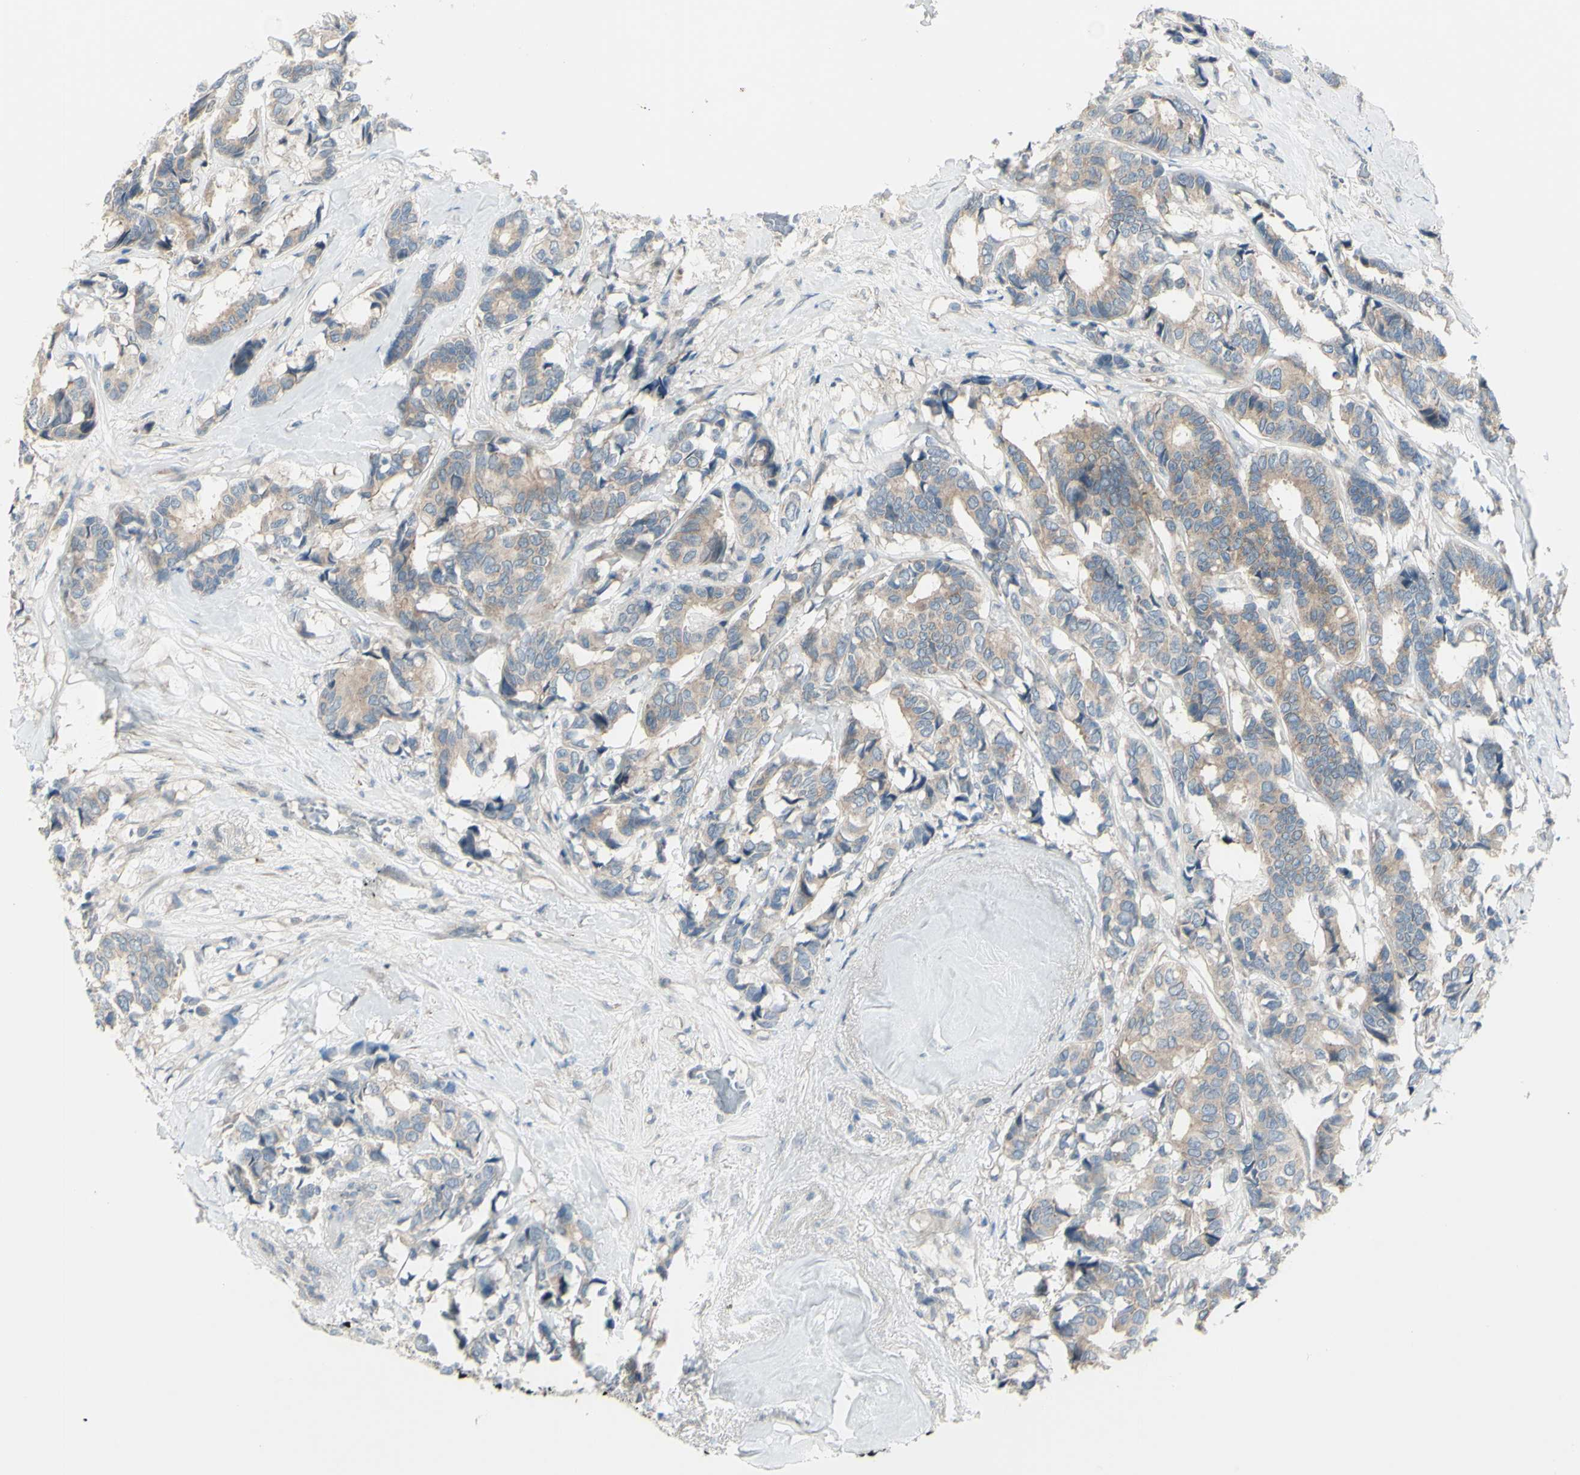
{"staining": {"intensity": "weak", "quantity": ">75%", "location": "cytoplasmic/membranous"}, "tissue": "breast cancer", "cell_type": "Tumor cells", "image_type": "cancer", "snomed": [{"axis": "morphology", "description": "Duct carcinoma"}, {"axis": "topography", "description": "Breast"}], "caption": "This micrograph shows intraductal carcinoma (breast) stained with immunohistochemistry (IHC) to label a protein in brown. The cytoplasmic/membranous of tumor cells show weak positivity for the protein. Nuclei are counter-stained blue.", "gene": "LRRK1", "patient": {"sex": "female", "age": 87}}